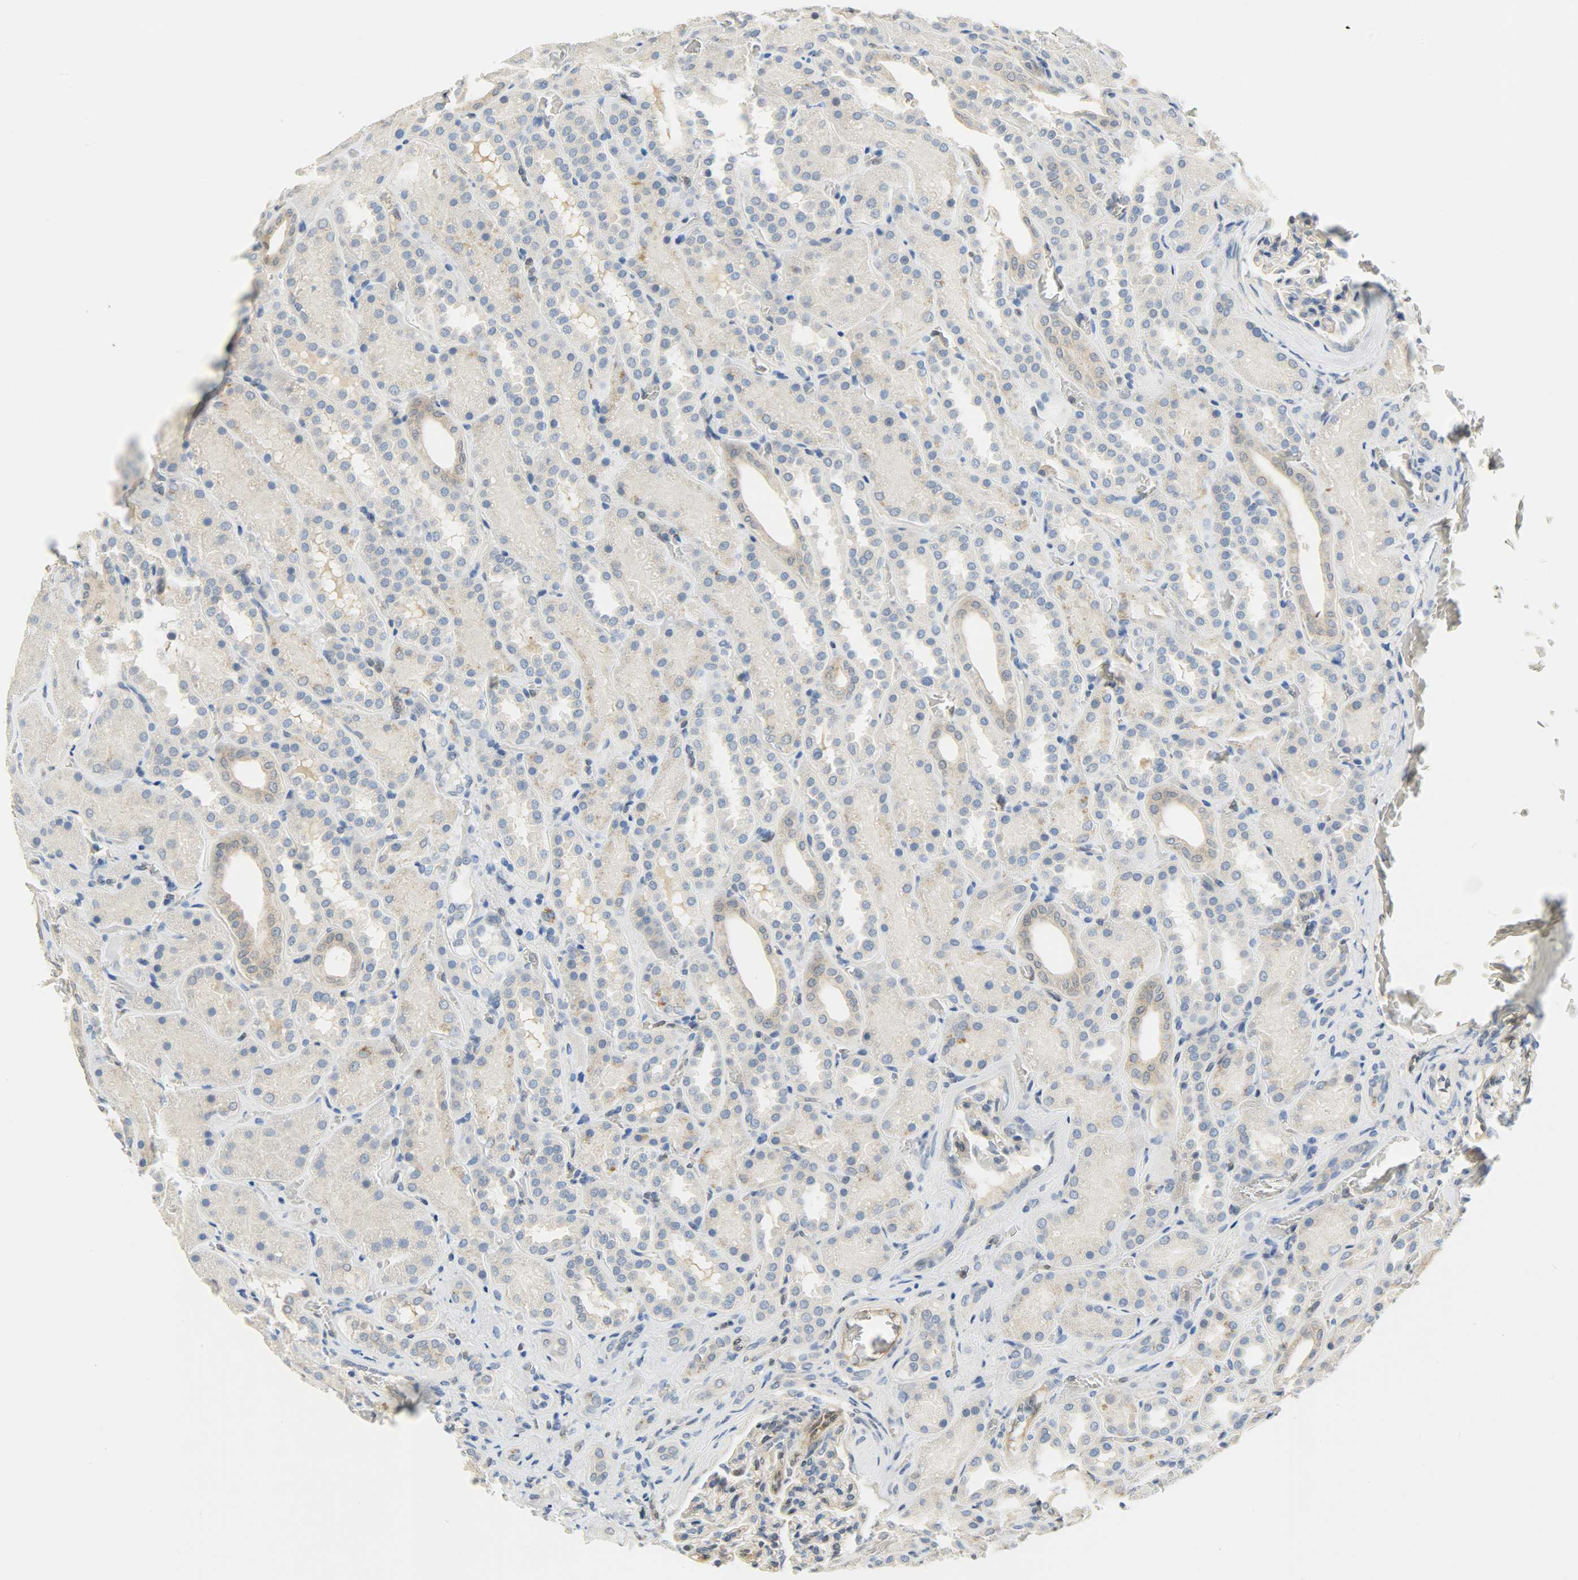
{"staining": {"intensity": "moderate", "quantity": "<25%", "location": "nuclear"}, "tissue": "kidney", "cell_type": "Cells in glomeruli", "image_type": "normal", "snomed": [{"axis": "morphology", "description": "Normal tissue, NOS"}, {"axis": "topography", "description": "Kidney"}], "caption": "Immunohistochemistry (IHC) (DAB (3,3'-diaminobenzidine)) staining of benign human kidney reveals moderate nuclear protein positivity in approximately <25% of cells in glomeruli.", "gene": "FKBP1A", "patient": {"sex": "male", "age": 28}}